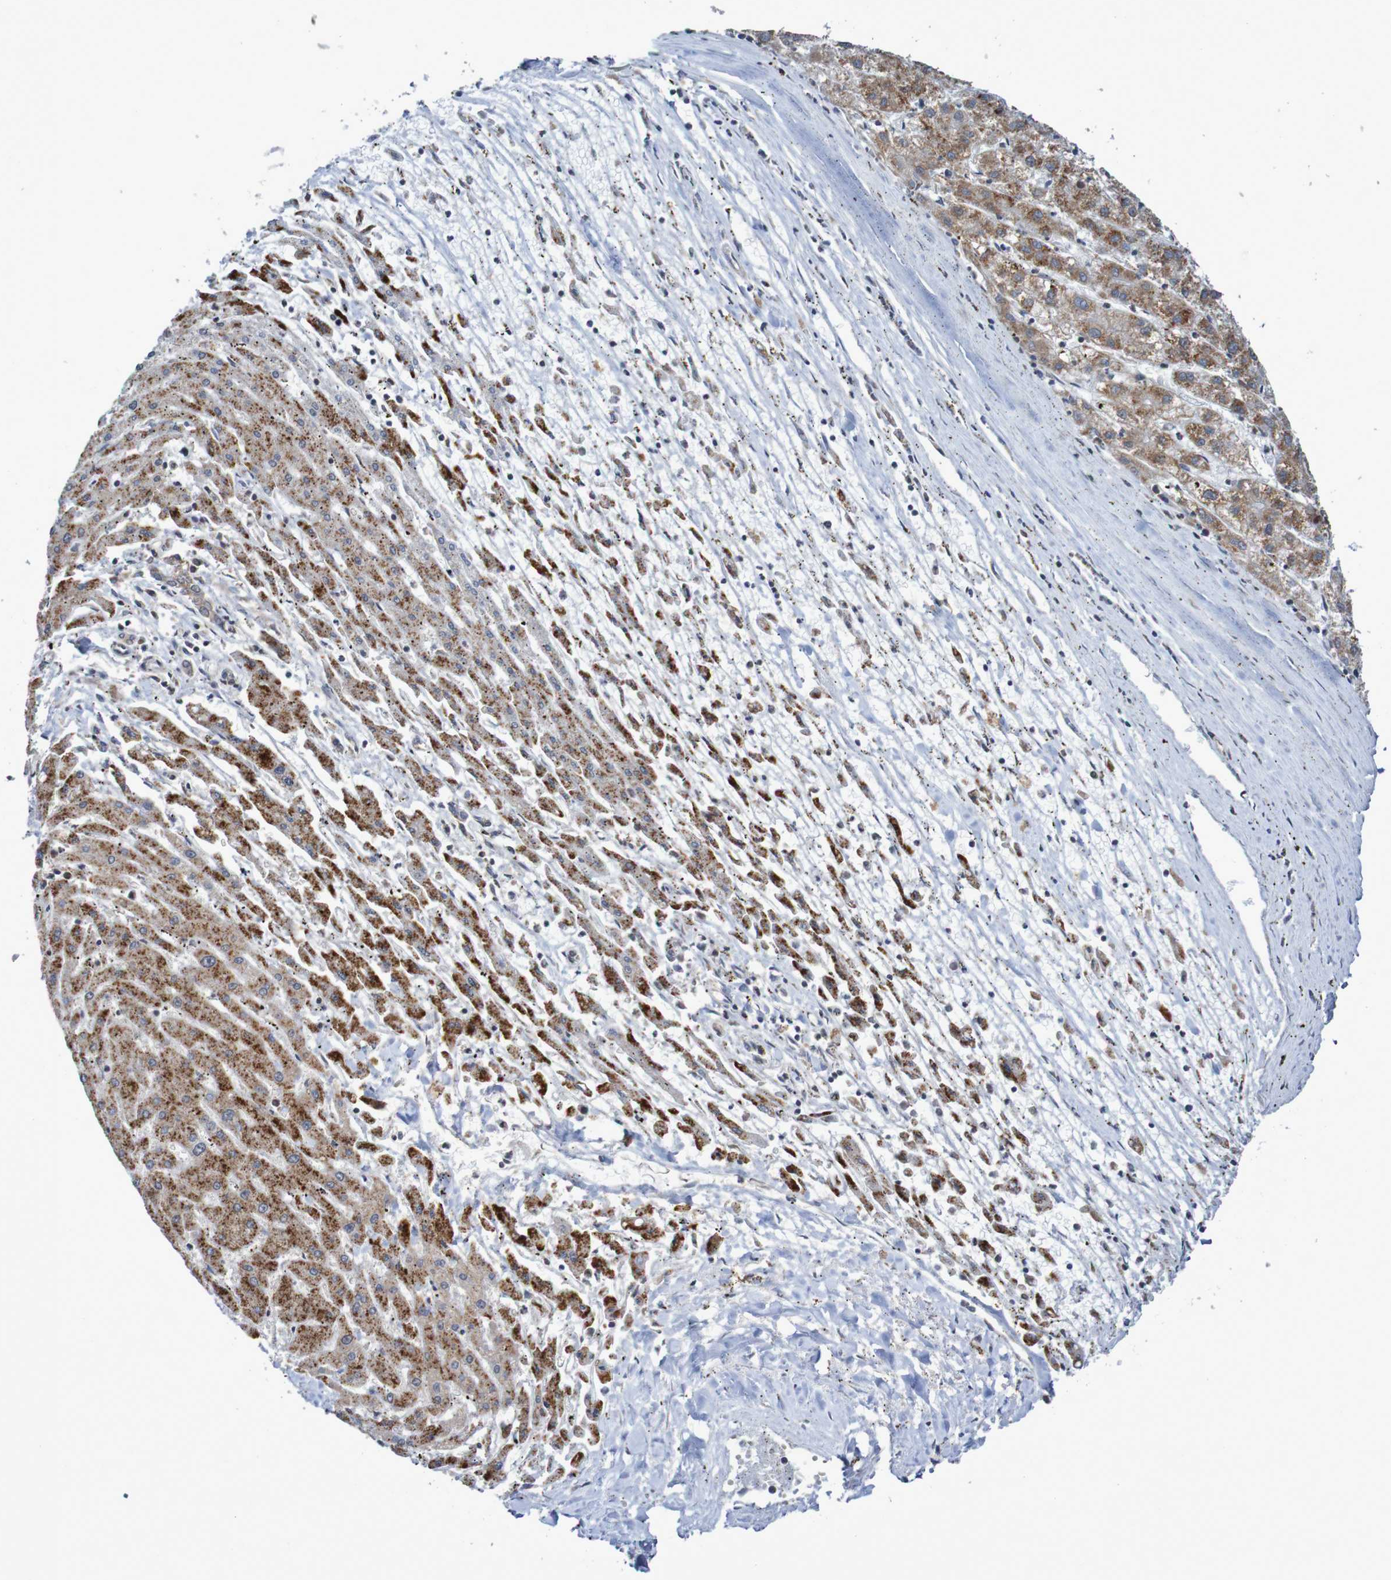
{"staining": {"intensity": "moderate", "quantity": ">75%", "location": "cytoplasmic/membranous"}, "tissue": "liver cancer", "cell_type": "Tumor cells", "image_type": "cancer", "snomed": [{"axis": "morphology", "description": "Carcinoma, Hepatocellular, NOS"}, {"axis": "topography", "description": "Liver"}], "caption": "A high-resolution micrograph shows immunohistochemistry staining of liver cancer, which shows moderate cytoplasmic/membranous staining in approximately >75% of tumor cells.", "gene": "DVL1", "patient": {"sex": "male", "age": 72}}